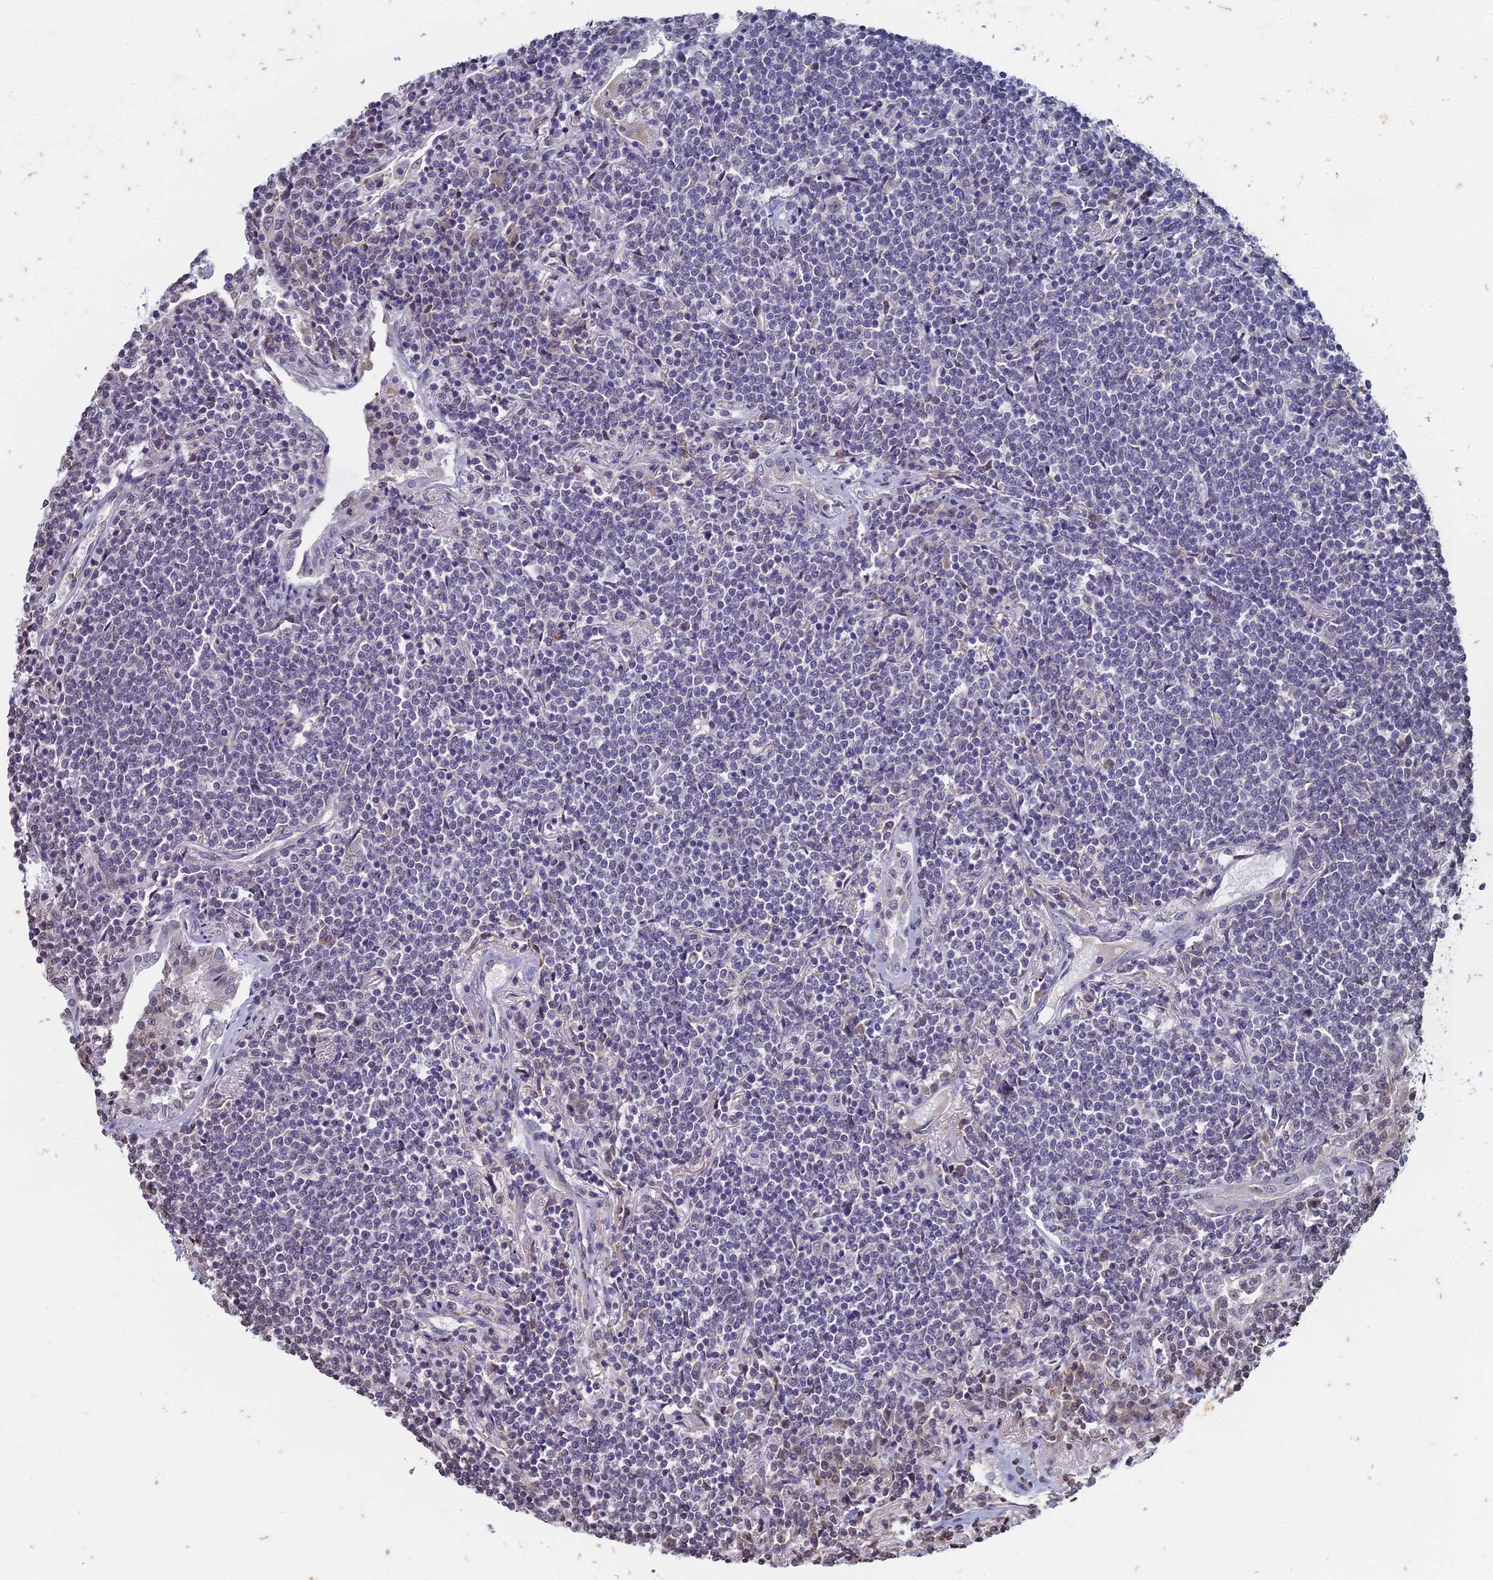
{"staining": {"intensity": "negative", "quantity": "none", "location": "none"}, "tissue": "lymphoma", "cell_type": "Tumor cells", "image_type": "cancer", "snomed": [{"axis": "morphology", "description": "Malignant lymphoma, non-Hodgkin's type, Low grade"}, {"axis": "topography", "description": "Lung"}], "caption": "Tumor cells are negative for protein expression in human malignant lymphoma, non-Hodgkin's type (low-grade).", "gene": "PRR22", "patient": {"sex": "female", "age": 71}}